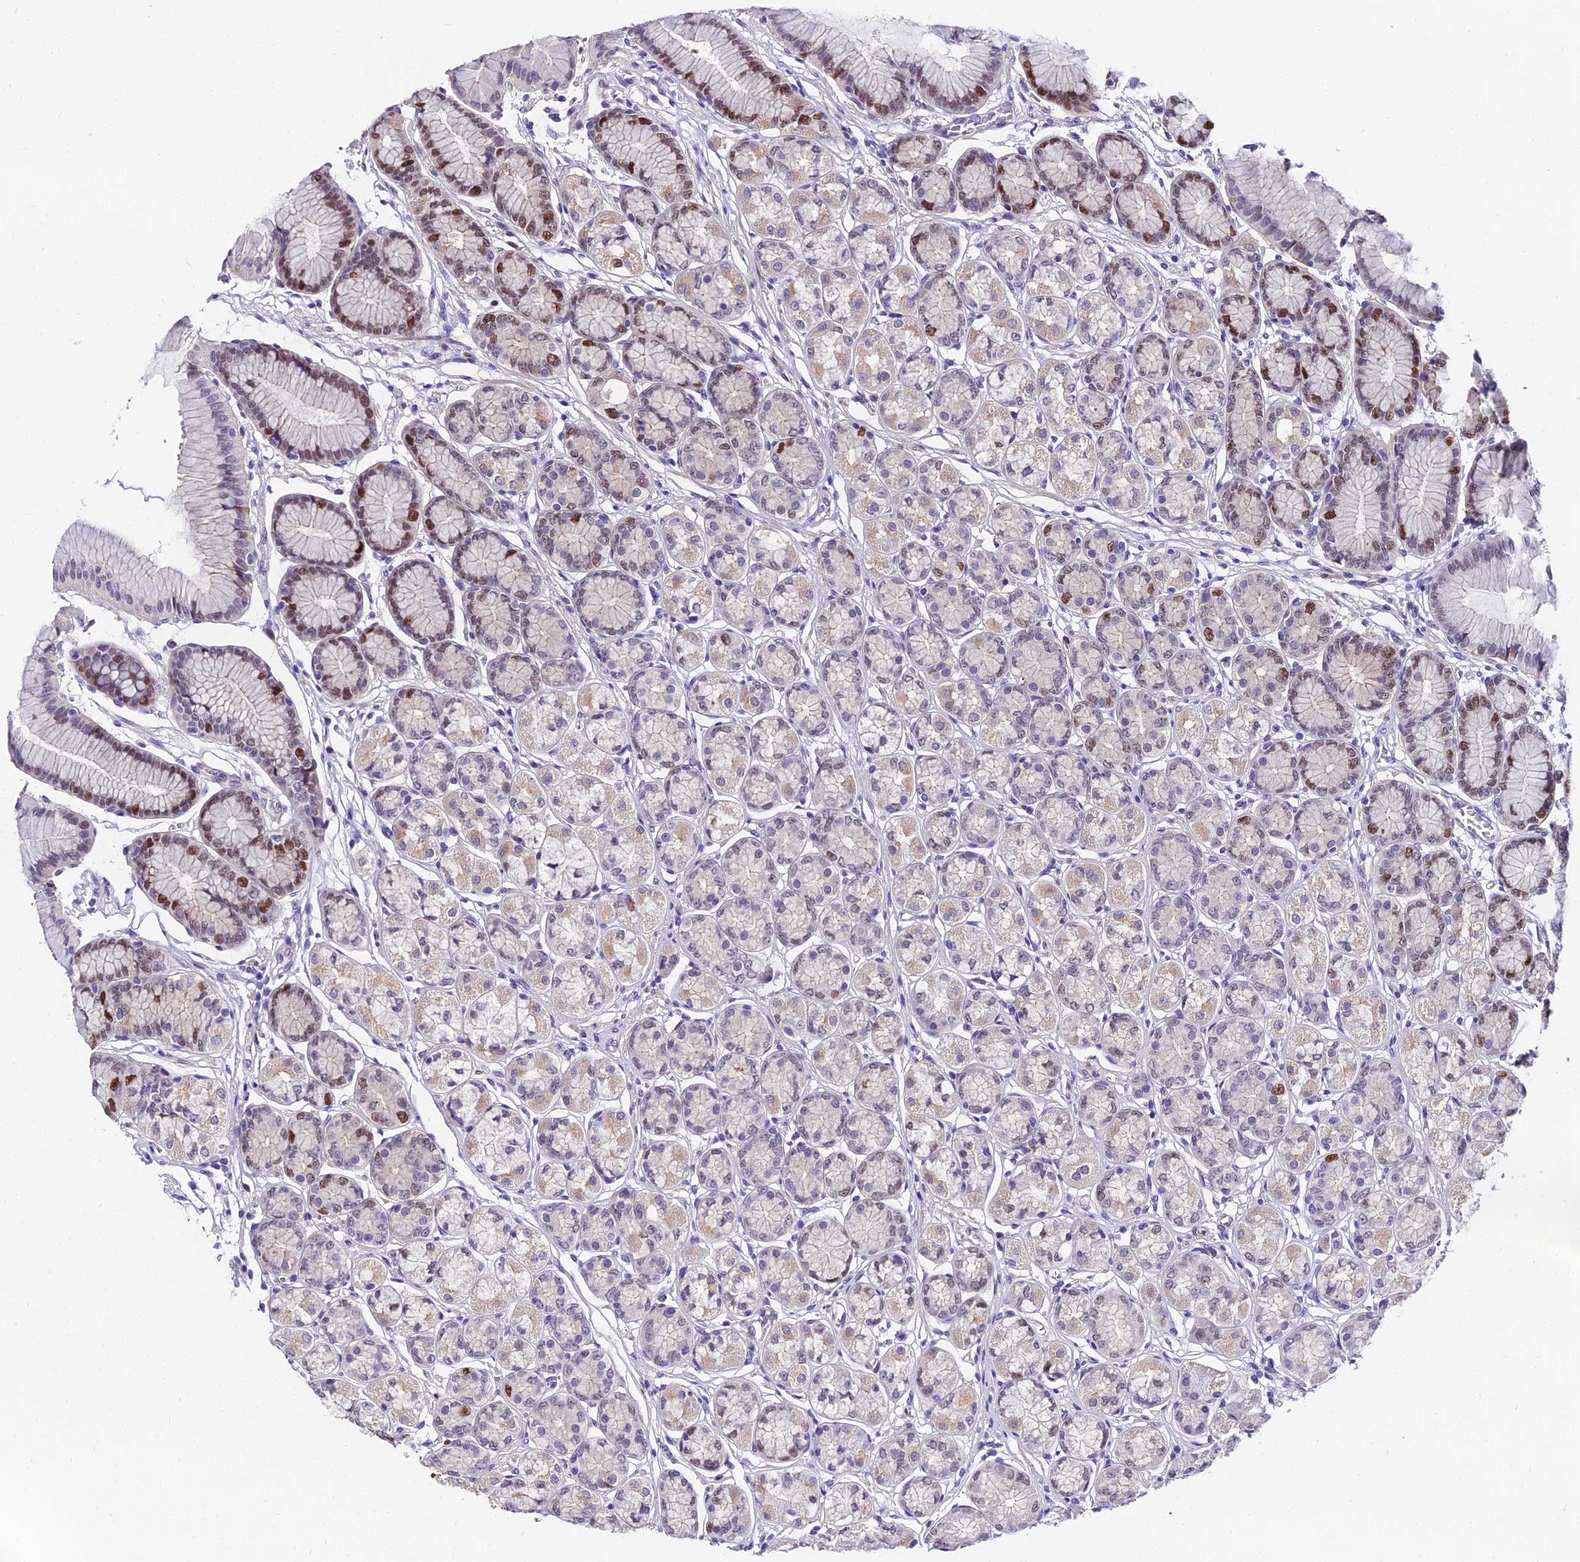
{"staining": {"intensity": "moderate", "quantity": "25%-75%", "location": "cytoplasmic/membranous,nuclear"}, "tissue": "stomach", "cell_type": "Glandular cells", "image_type": "normal", "snomed": [{"axis": "morphology", "description": "Normal tissue, NOS"}, {"axis": "morphology", "description": "Adenocarcinoma, NOS"}, {"axis": "morphology", "description": "Adenocarcinoma, High grade"}, {"axis": "topography", "description": "Stomach, upper"}, {"axis": "topography", "description": "Stomach"}], "caption": "Immunohistochemistry (IHC) (DAB (3,3'-diaminobenzidine)) staining of unremarkable human stomach reveals moderate cytoplasmic/membranous,nuclear protein positivity in approximately 25%-75% of glandular cells.", "gene": "TRIML2", "patient": {"sex": "female", "age": 65}}